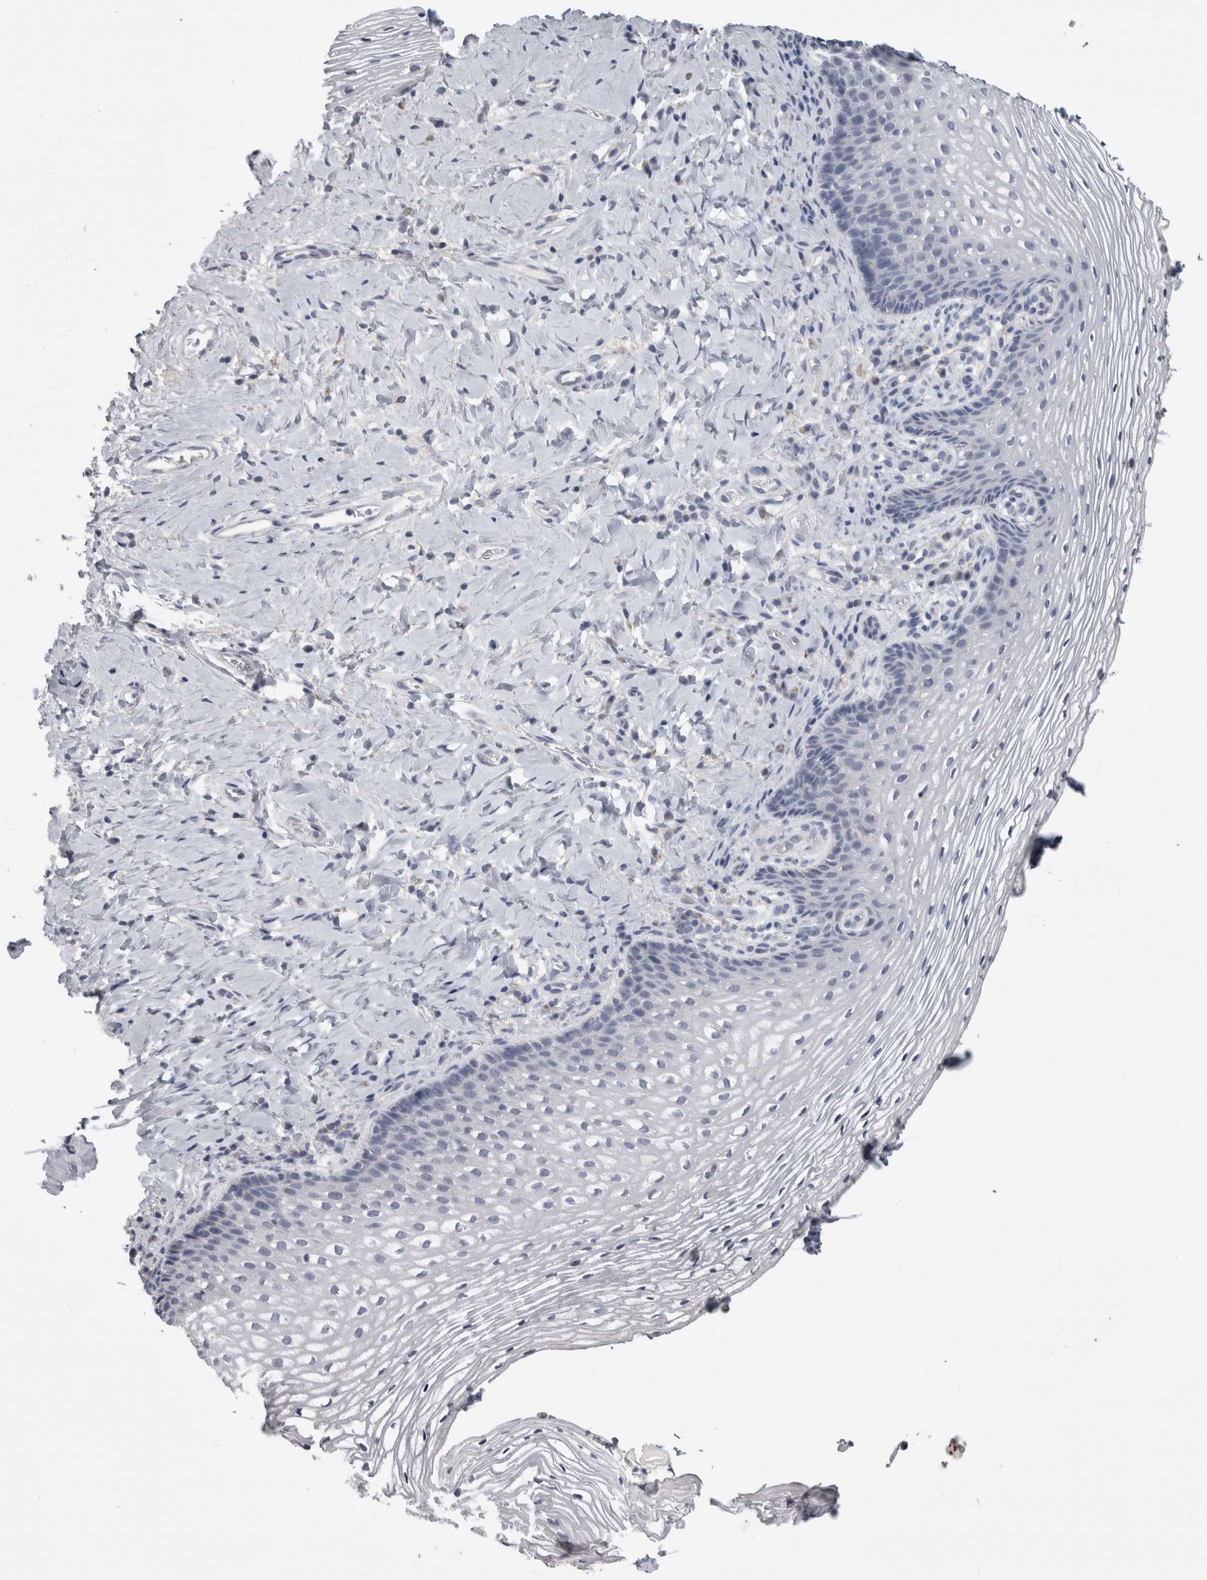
{"staining": {"intensity": "negative", "quantity": "none", "location": "none"}, "tissue": "vagina", "cell_type": "Squamous epithelial cells", "image_type": "normal", "snomed": [{"axis": "morphology", "description": "Normal tissue, NOS"}, {"axis": "topography", "description": "Vagina"}], "caption": "Immunohistochemistry of unremarkable vagina exhibits no expression in squamous epithelial cells. The staining was performed using DAB (3,3'-diaminobenzidine) to visualize the protein expression in brown, while the nuclei were stained in blue with hematoxylin (Magnification: 20x).", "gene": "TCAP", "patient": {"sex": "female", "age": 60}}